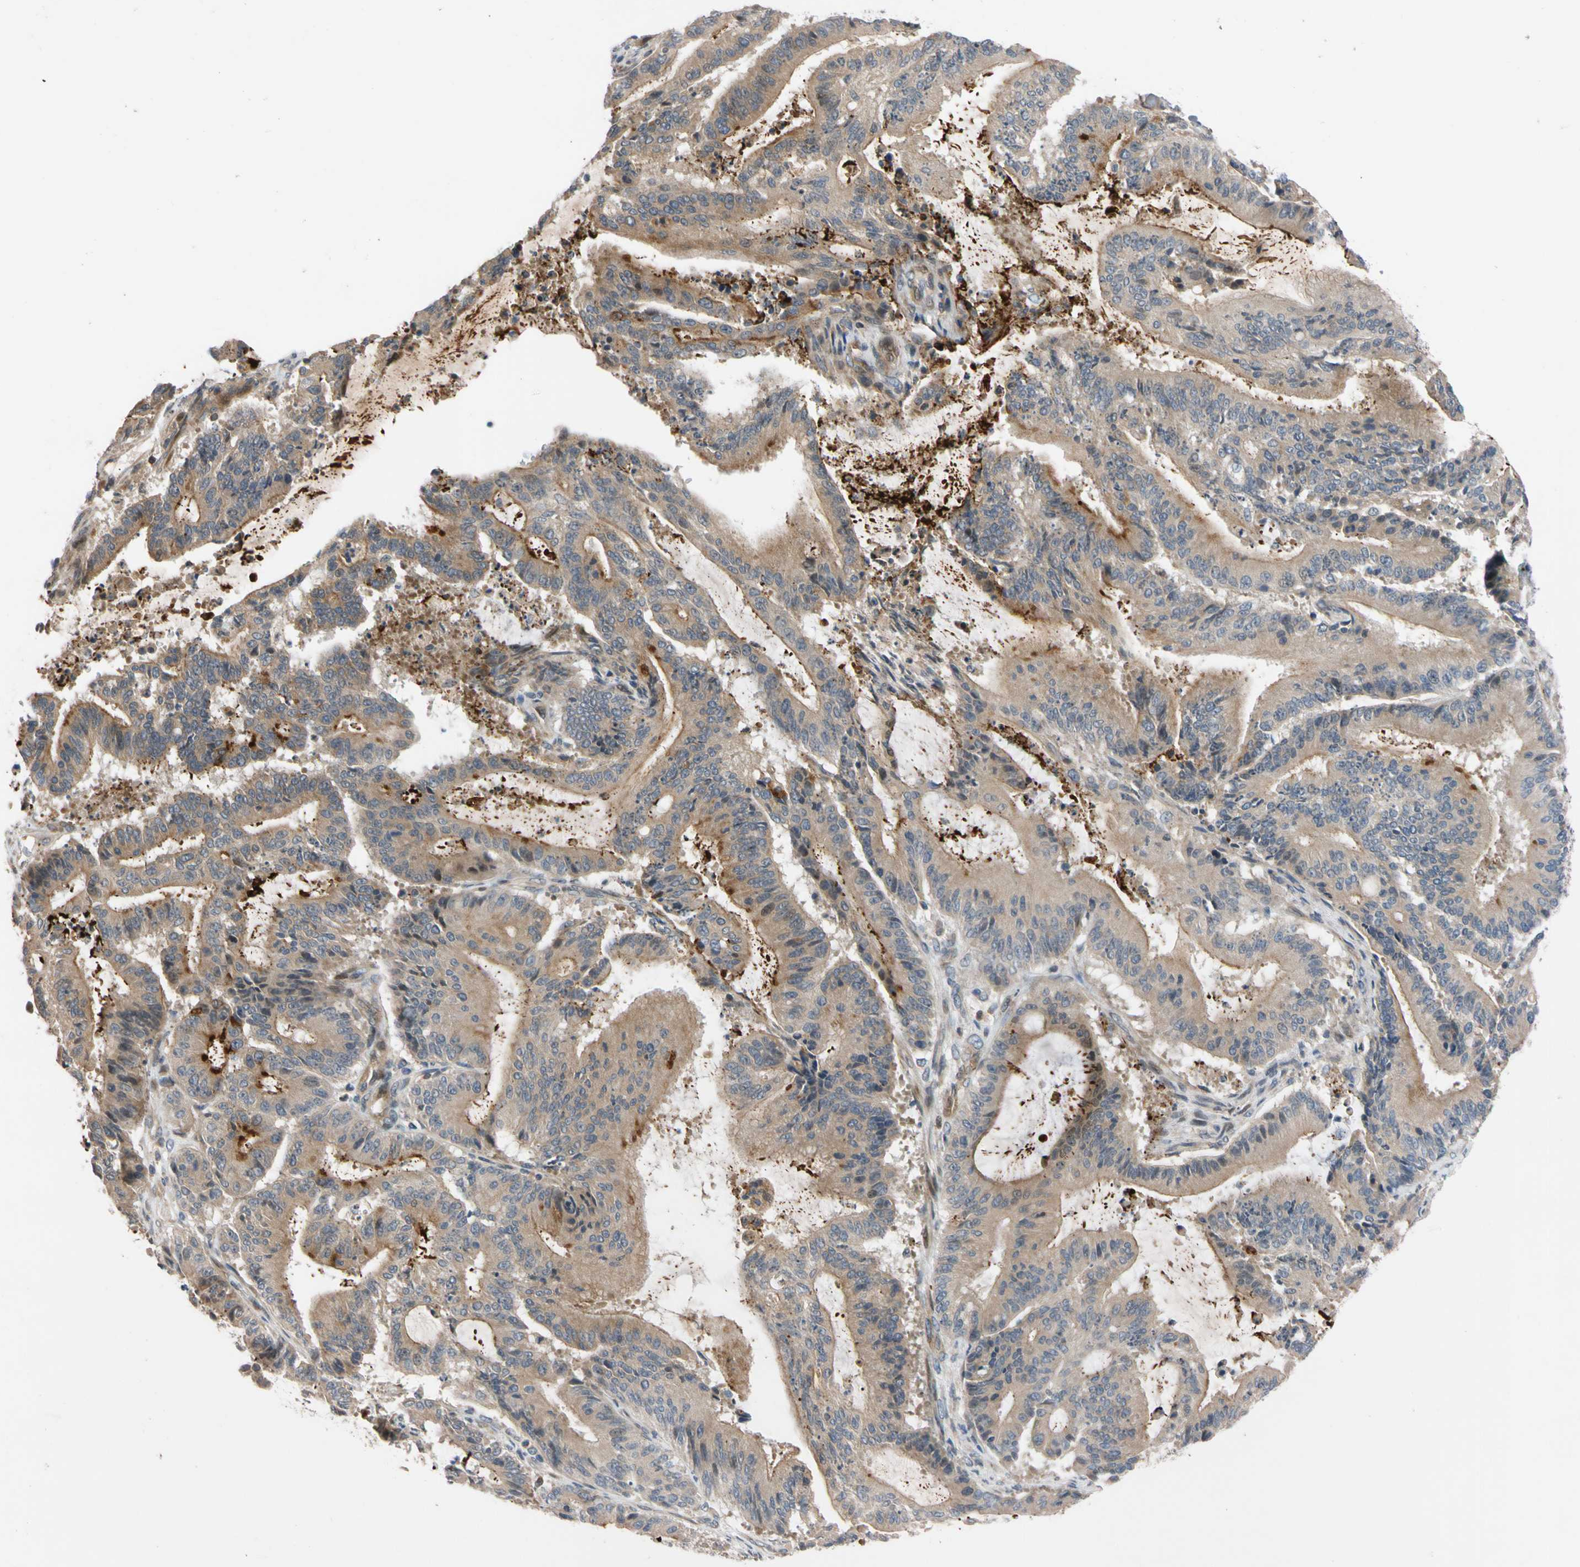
{"staining": {"intensity": "moderate", "quantity": ">75%", "location": "cytoplasmic/membranous"}, "tissue": "liver cancer", "cell_type": "Tumor cells", "image_type": "cancer", "snomed": [{"axis": "morphology", "description": "Cholangiocarcinoma"}, {"axis": "topography", "description": "Liver"}], "caption": "Human liver cholangiocarcinoma stained with a protein marker demonstrates moderate staining in tumor cells.", "gene": "CNST", "patient": {"sex": "female", "age": 73}}